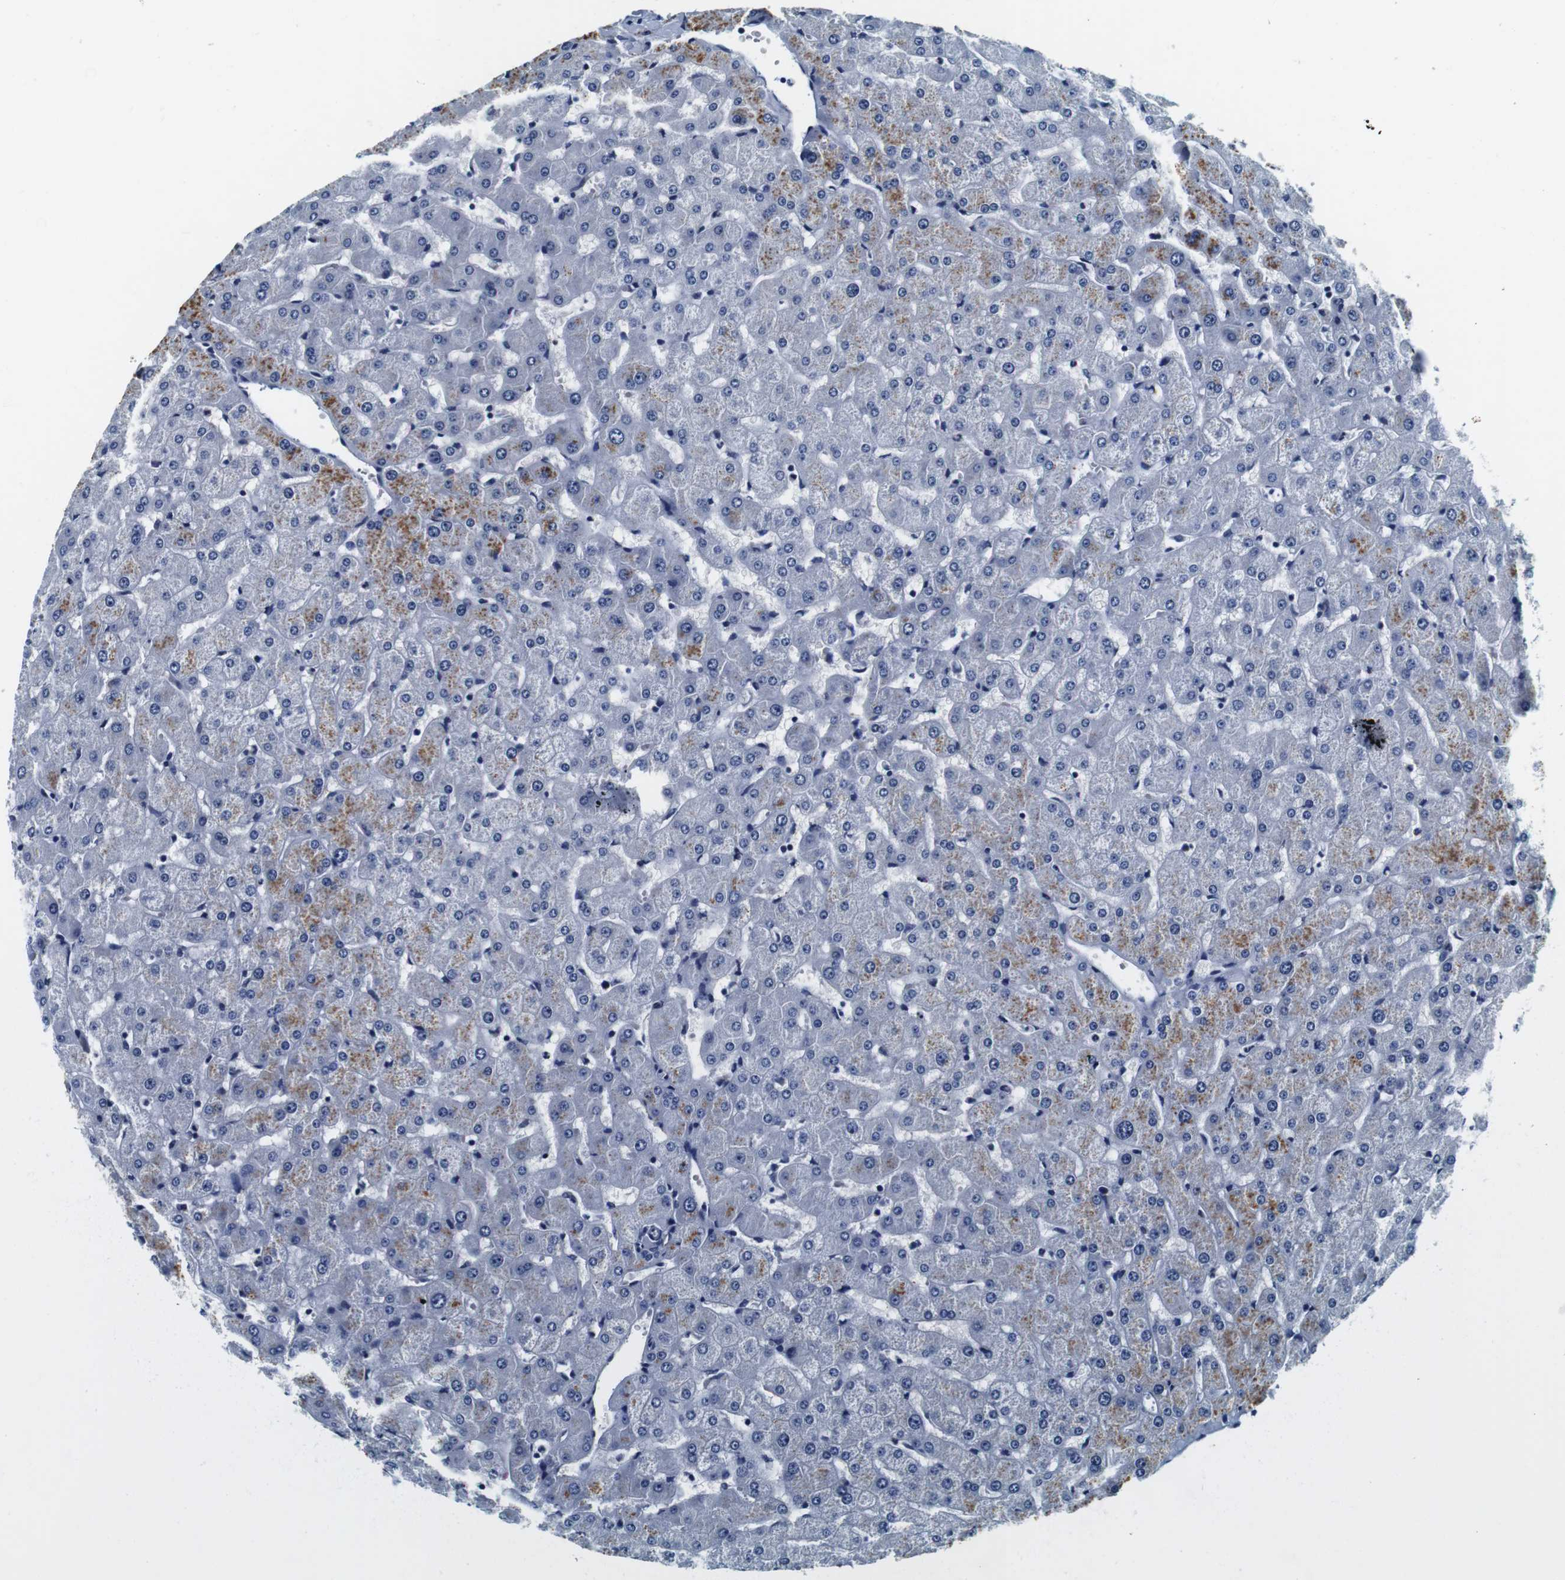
{"staining": {"intensity": "negative", "quantity": "none", "location": "none"}, "tissue": "liver", "cell_type": "Cholangiocytes", "image_type": "normal", "snomed": [{"axis": "morphology", "description": "Normal tissue, NOS"}, {"axis": "topography", "description": "Liver"}], "caption": "This image is of benign liver stained with immunohistochemistry to label a protein in brown with the nuclei are counter-stained blue. There is no staining in cholangiocytes. (DAB (3,3'-diaminobenzidine) immunohistochemistry (IHC) visualized using brightfield microscopy, high magnification).", "gene": "GJE1", "patient": {"sex": "female", "age": 63}}